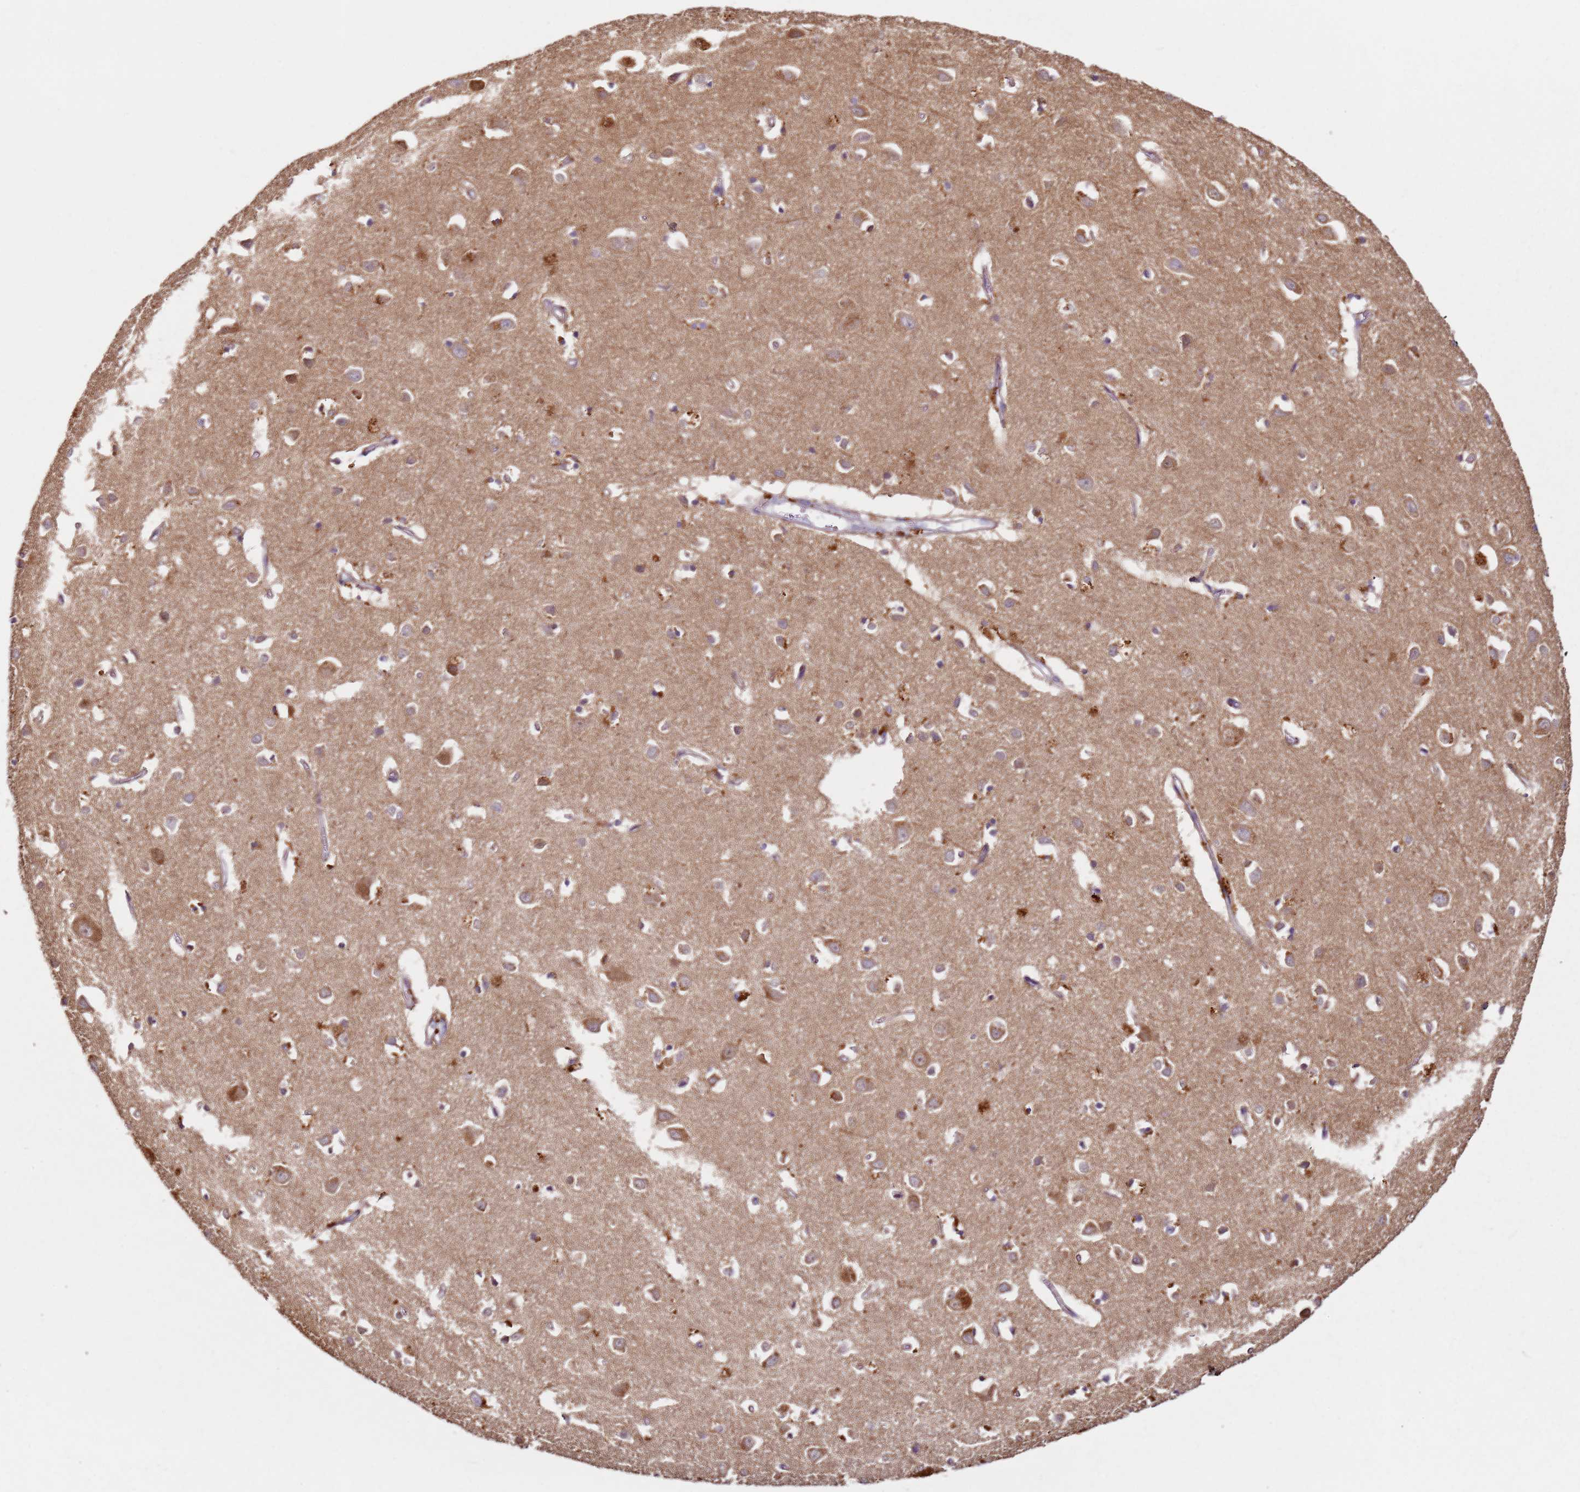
{"staining": {"intensity": "moderate", "quantity": "<25%", "location": "cytoplasmic/membranous"}, "tissue": "cerebral cortex", "cell_type": "Endothelial cells", "image_type": "normal", "snomed": [{"axis": "morphology", "description": "Normal tissue, NOS"}, {"axis": "topography", "description": "Cerebral cortex"}], "caption": "Endothelial cells display low levels of moderate cytoplasmic/membranous positivity in about <25% of cells in benign human cerebral cortex. (Stains: DAB in brown, nuclei in blue, Microscopy: brightfield microscopy at high magnification).", "gene": "MDH1", "patient": {"sex": "female", "age": 64}}